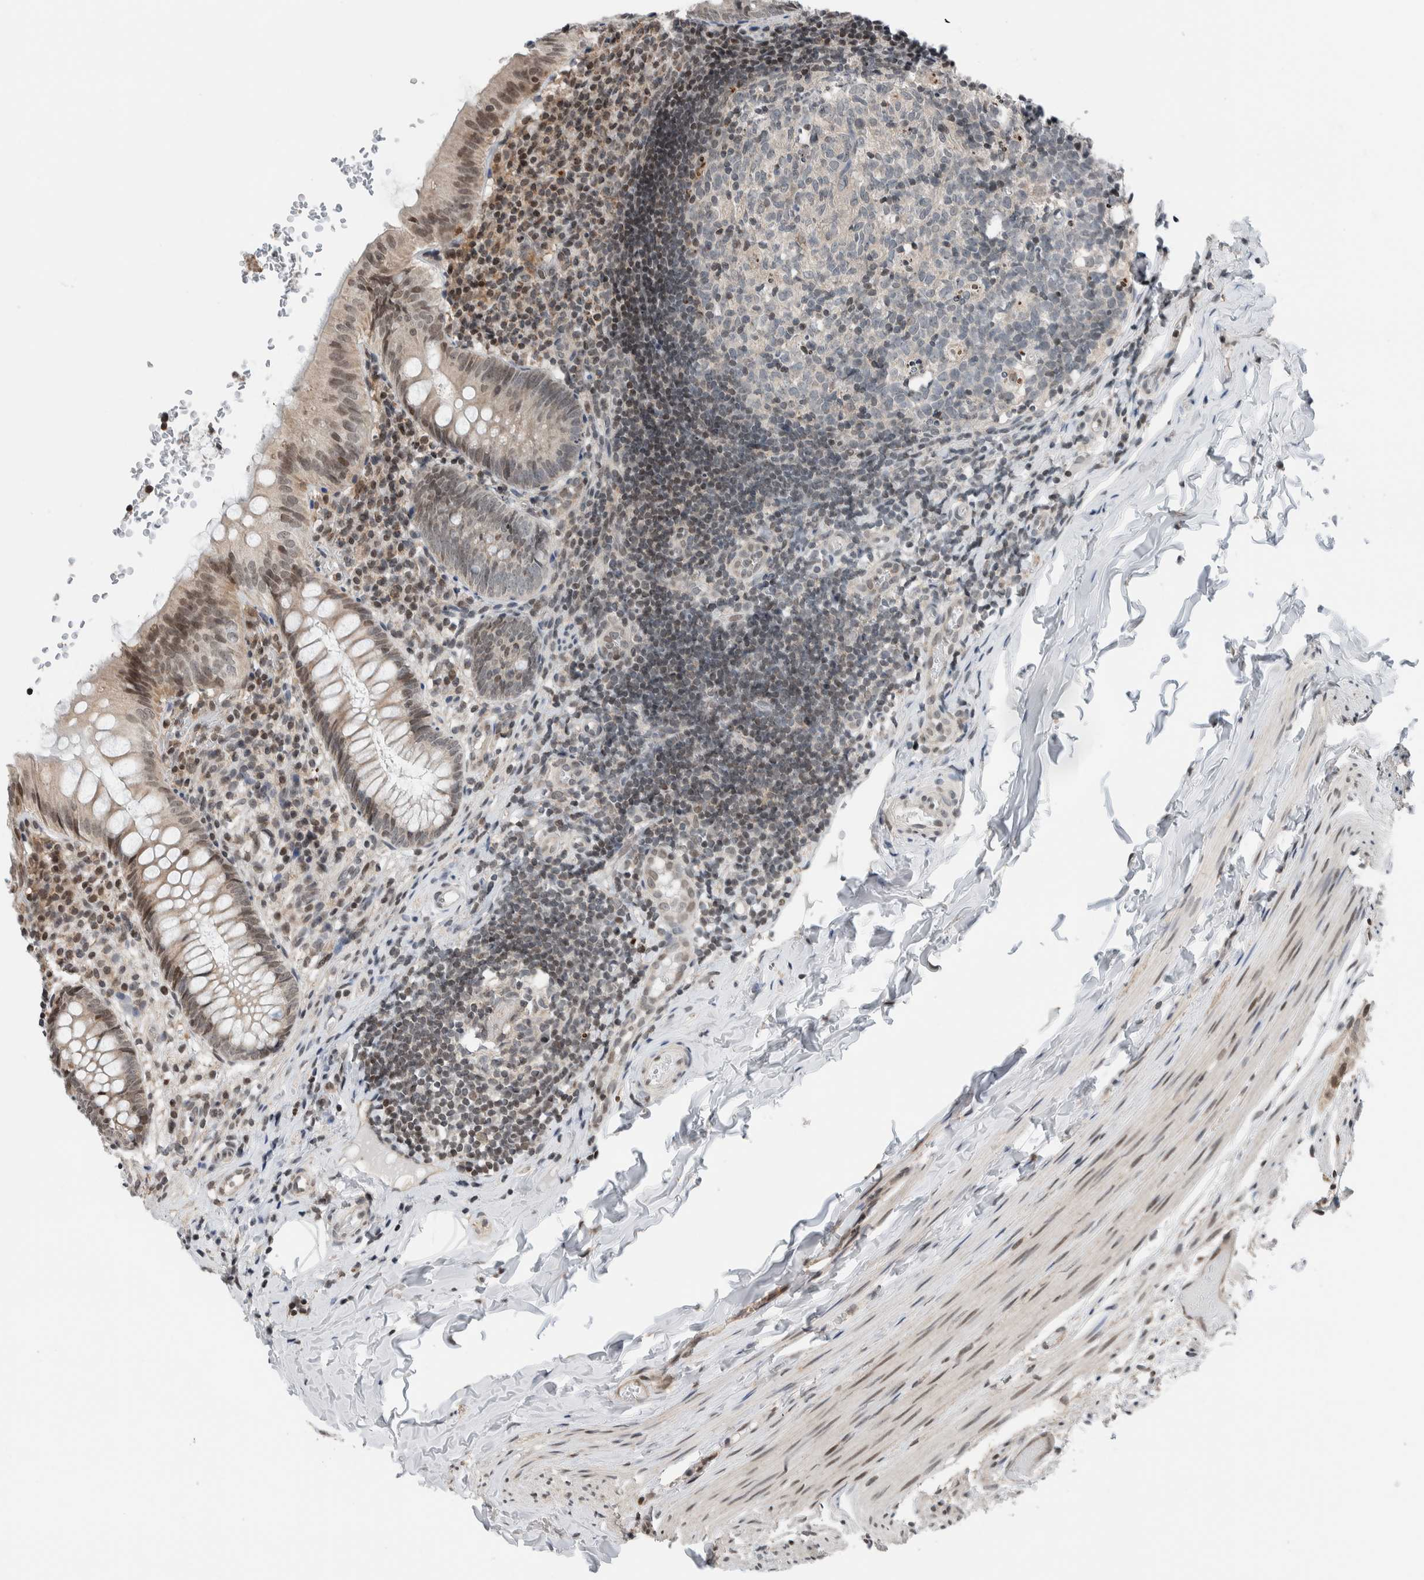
{"staining": {"intensity": "moderate", "quantity": "25%-75%", "location": "nuclear"}, "tissue": "appendix", "cell_type": "Glandular cells", "image_type": "normal", "snomed": [{"axis": "morphology", "description": "Normal tissue, NOS"}, {"axis": "topography", "description": "Appendix"}], "caption": "Approximately 25%-75% of glandular cells in unremarkable human appendix show moderate nuclear protein expression as visualized by brown immunohistochemical staining.", "gene": "NPLOC4", "patient": {"sex": "male", "age": 8}}